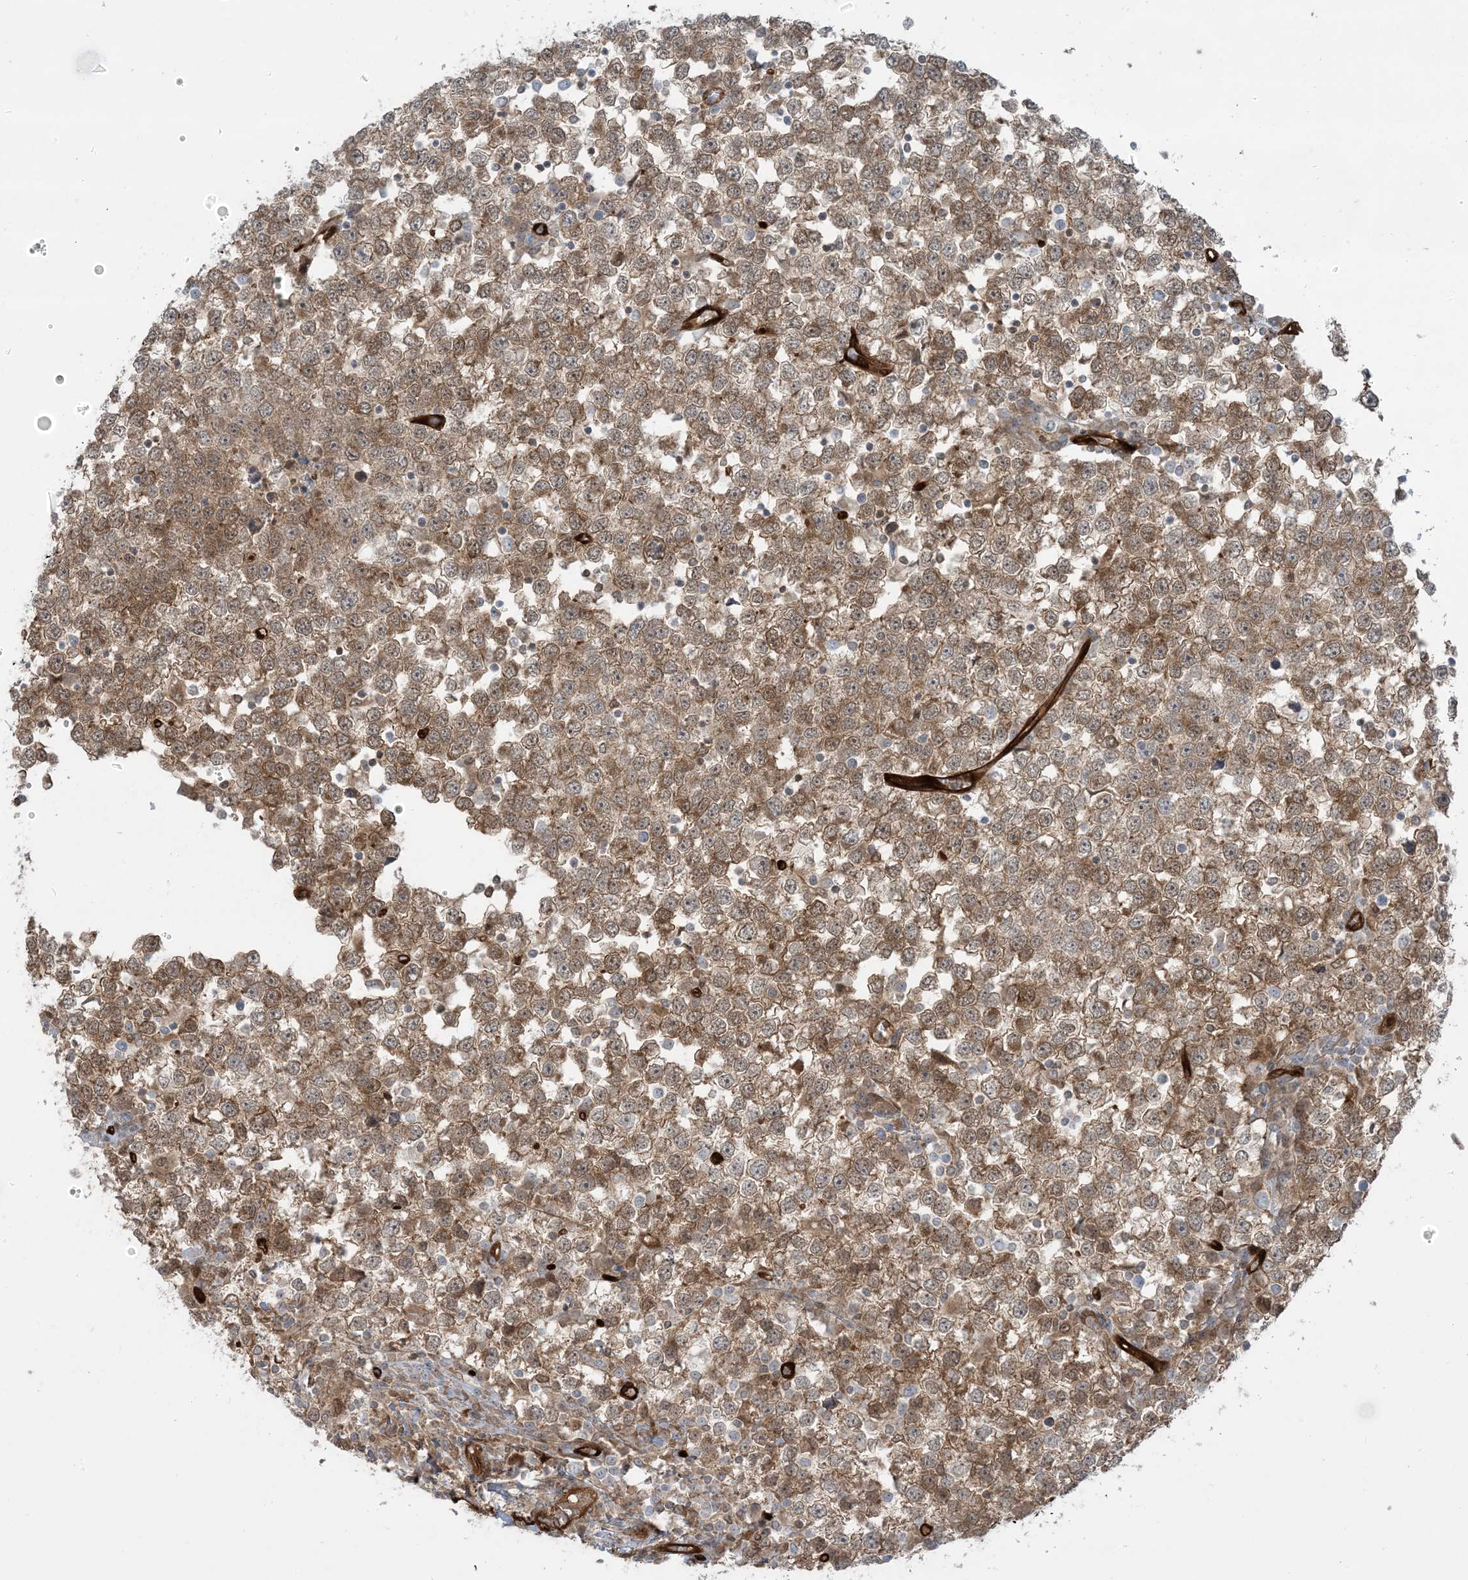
{"staining": {"intensity": "moderate", "quantity": ">75%", "location": "cytoplasmic/membranous"}, "tissue": "testis cancer", "cell_type": "Tumor cells", "image_type": "cancer", "snomed": [{"axis": "morphology", "description": "Seminoma, NOS"}, {"axis": "topography", "description": "Testis"}], "caption": "The micrograph displays immunohistochemical staining of seminoma (testis). There is moderate cytoplasmic/membranous expression is appreciated in approximately >75% of tumor cells.", "gene": "PPM1F", "patient": {"sex": "male", "age": 65}}